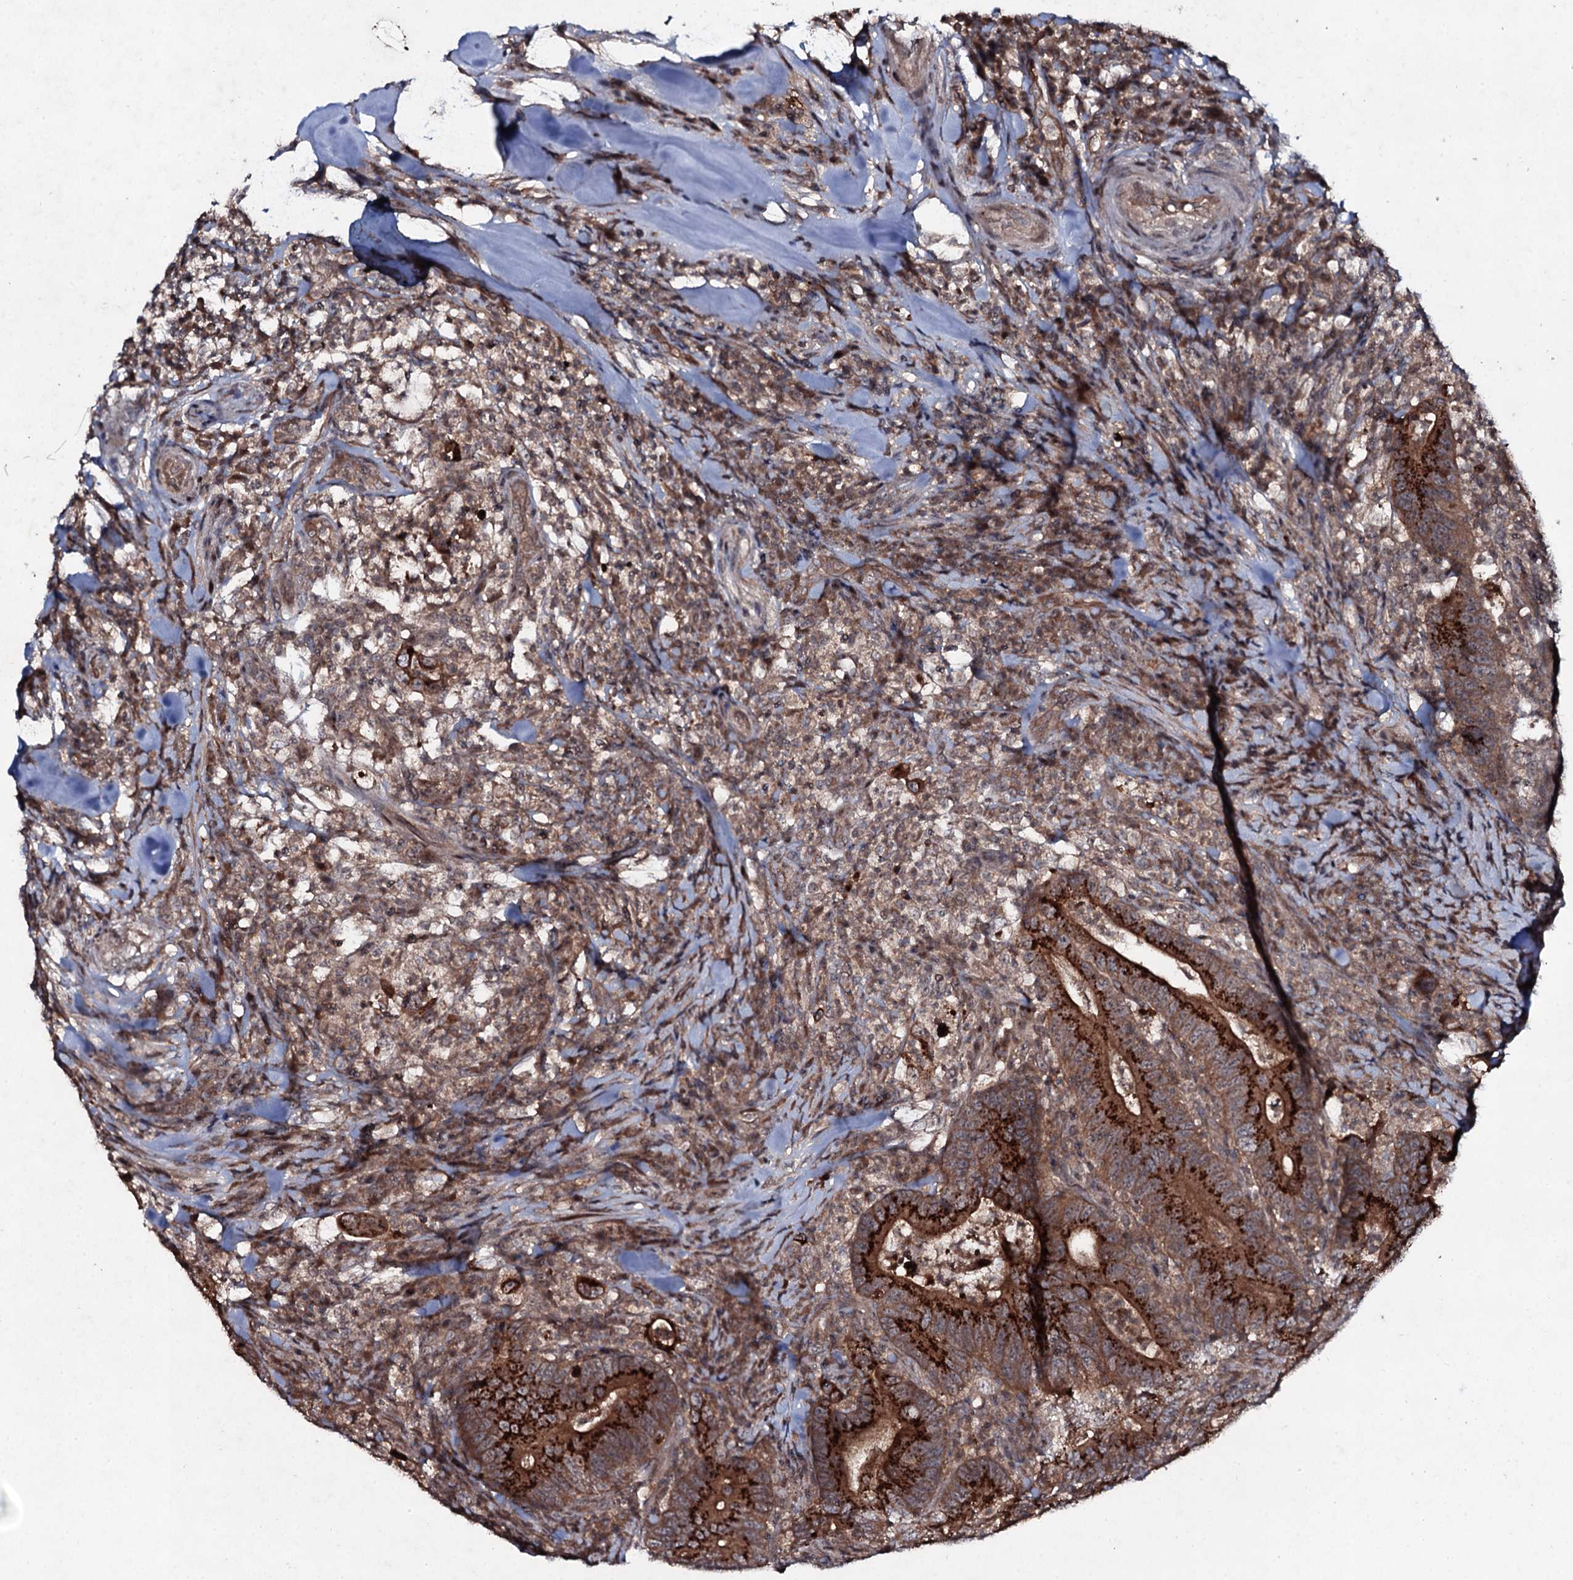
{"staining": {"intensity": "strong", "quantity": ">75%", "location": "cytoplasmic/membranous"}, "tissue": "colorectal cancer", "cell_type": "Tumor cells", "image_type": "cancer", "snomed": [{"axis": "morphology", "description": "Adenocarcinoma, NOS"}, {"axis": "topography", "description": "Colon"}], "caption": "There is high levels of strong cytoplasmic/membranous positivity in tumor cells of colorectal cancer (adenocarcinoma), as demonstrated by immunohistochemical staining (brown color).", "gene": "SNAP23", "patient": {"sex": "female", "age": 66}}